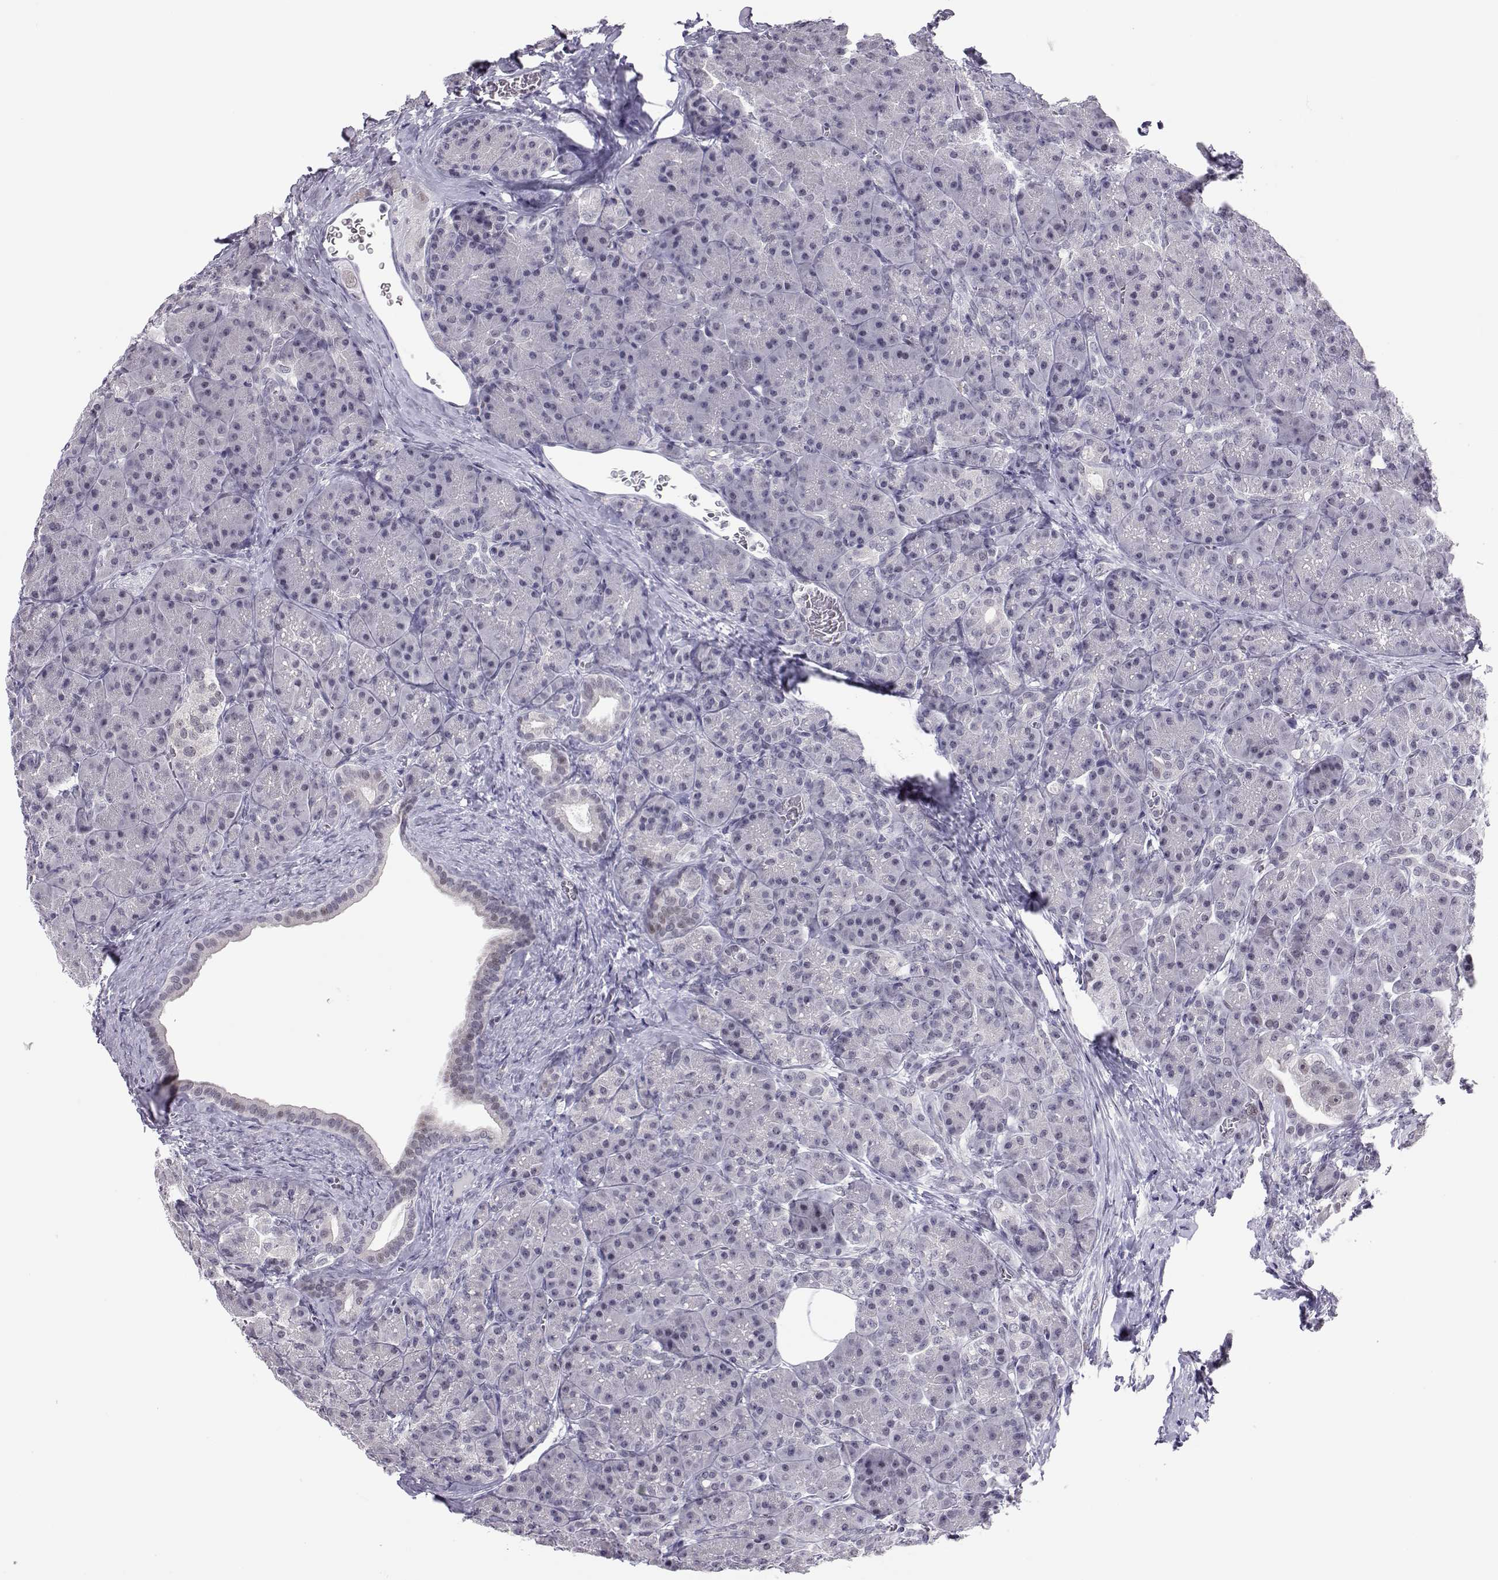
{"staining": {"intensity": "negative", "quantity": "none", "location": "none"}, "tissue": "pancreas", "cell_type": "Exocrine glandular cells", "image_type": "normal", "snomed": [{"axis": "morphology", "description": "Normal tissue, NOS"}, {"axis": "topography", "description": "Pancreas"}], "caption": "This is an IHC micrograph of normal human pancreas. There is no expression in exocrine glandular cells.", "gene": "SIX6", "patient": {"sex": "male", "age": 57}}